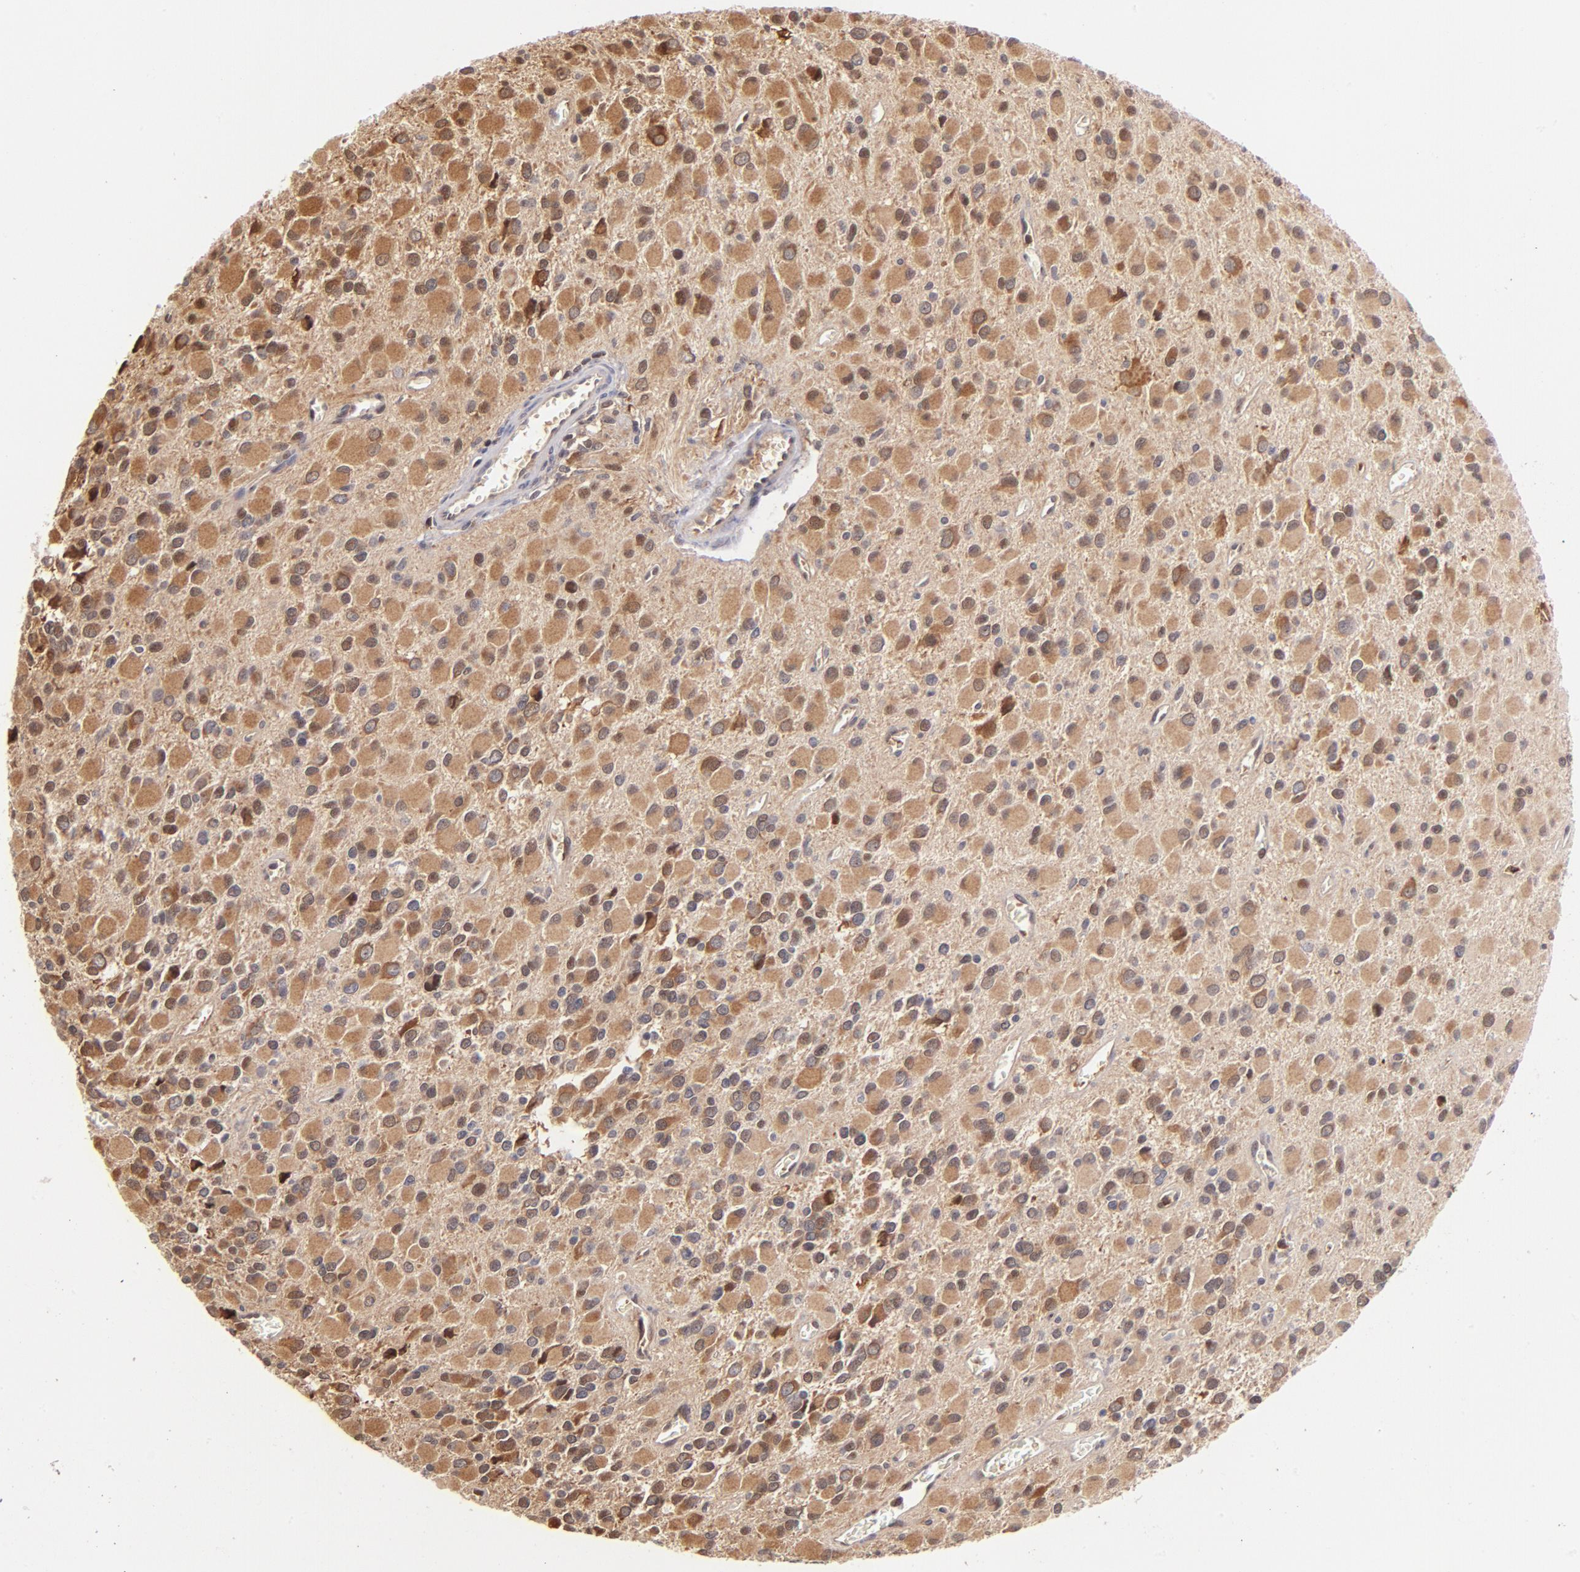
{"staining": {"intensity": "moderate", "quantity": ">75%", "location": "cytoplasmic/membranous,nuclear"}, "tissue": "glioma", "cell_type": "Tumor cells", "image_type": "cancer", "snomed": [{"axis": "morphology", "description": "Glioma, malignant, Low grade"}, {"axis": "topography", "description": "Brain"}], "caption": "DAB (3,3'-diaminobenzidine) immunohistochemical staining of human malignant glioma (low-grade) demonstrates moderate cytoplasmic/membranous and nuclear protein expression in about >75% of tumor cells.", "gene": "YWHAB", "patient": {"sex": "male", "age": 42}}